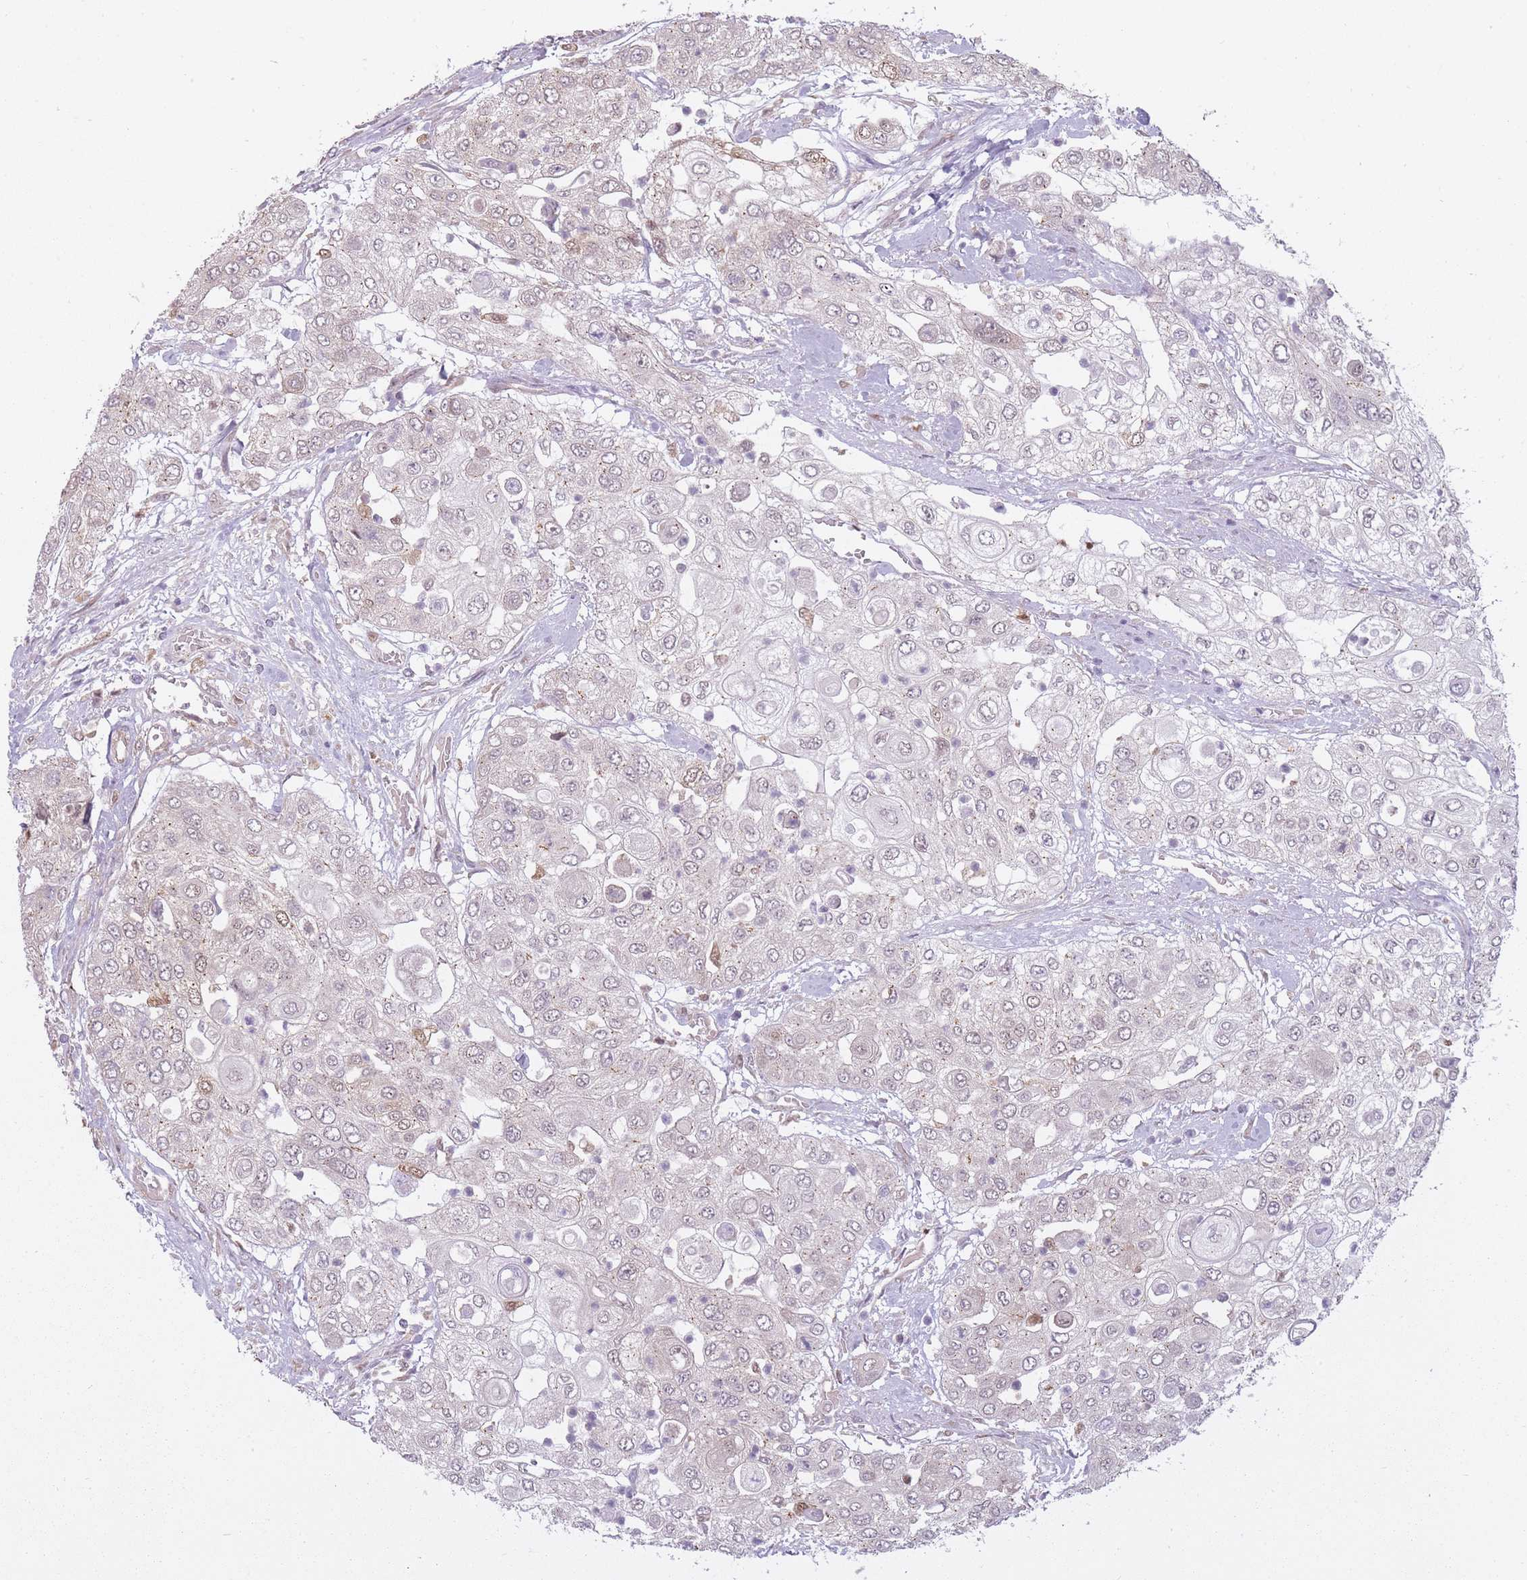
{"staining": {"intensity": "weak", "quantity": "<25%", "location": "nuclear"}, "tissue": "urothelial cancer", "cell_type": "Tumor cells", "image_type": "cancer", "snomed": [{"axis": "morphology", "description": "Urothelial carcinoma, High grade"}, {"axis": "topography", "description": "Urinary bladder"}], "caption": "Tumor cells show no significant protein expression in high-grade urothelial carcinoma.", "gene": "LGALS9", "patient": {"sex": "female", "age": 79}}